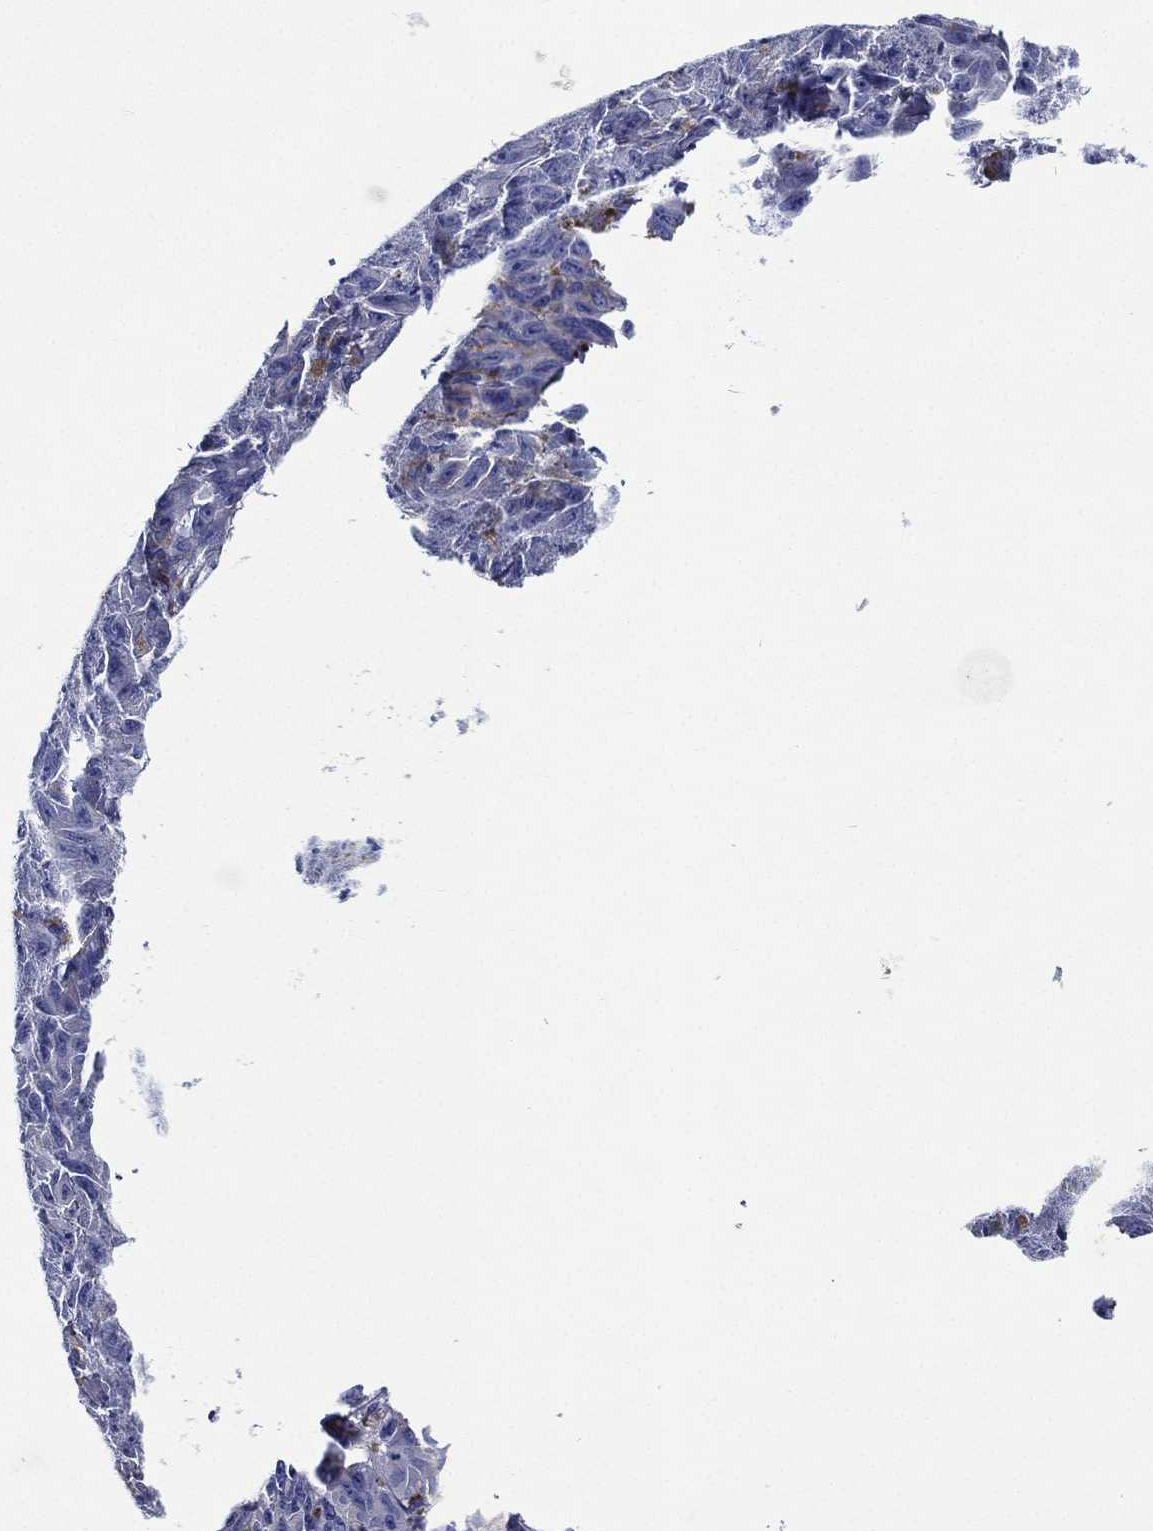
{"staining": {"intensity": "negative", "quantity": "none", "location": "none"}, "tissue": "melanoma", "cell_type": "Tumor cells", "image_type": "cancer", "snomed": [{"axis": "morphology", "description": "Malignant melanoma, NOS"}, {"axis": "topography", "description": "Vulva, labia, clitoris and Bartholin´s gland, NO"}], "caption": "Immunohistochemistry (IHC) photomicrograph of malignant melanoma stained for a protein (brown), which demonstrates no positivity in tumor cells. Nuclei are stained in blue.", "gene": "TMPRSS11D", "patient": {"sex": "female", "age": 75}}